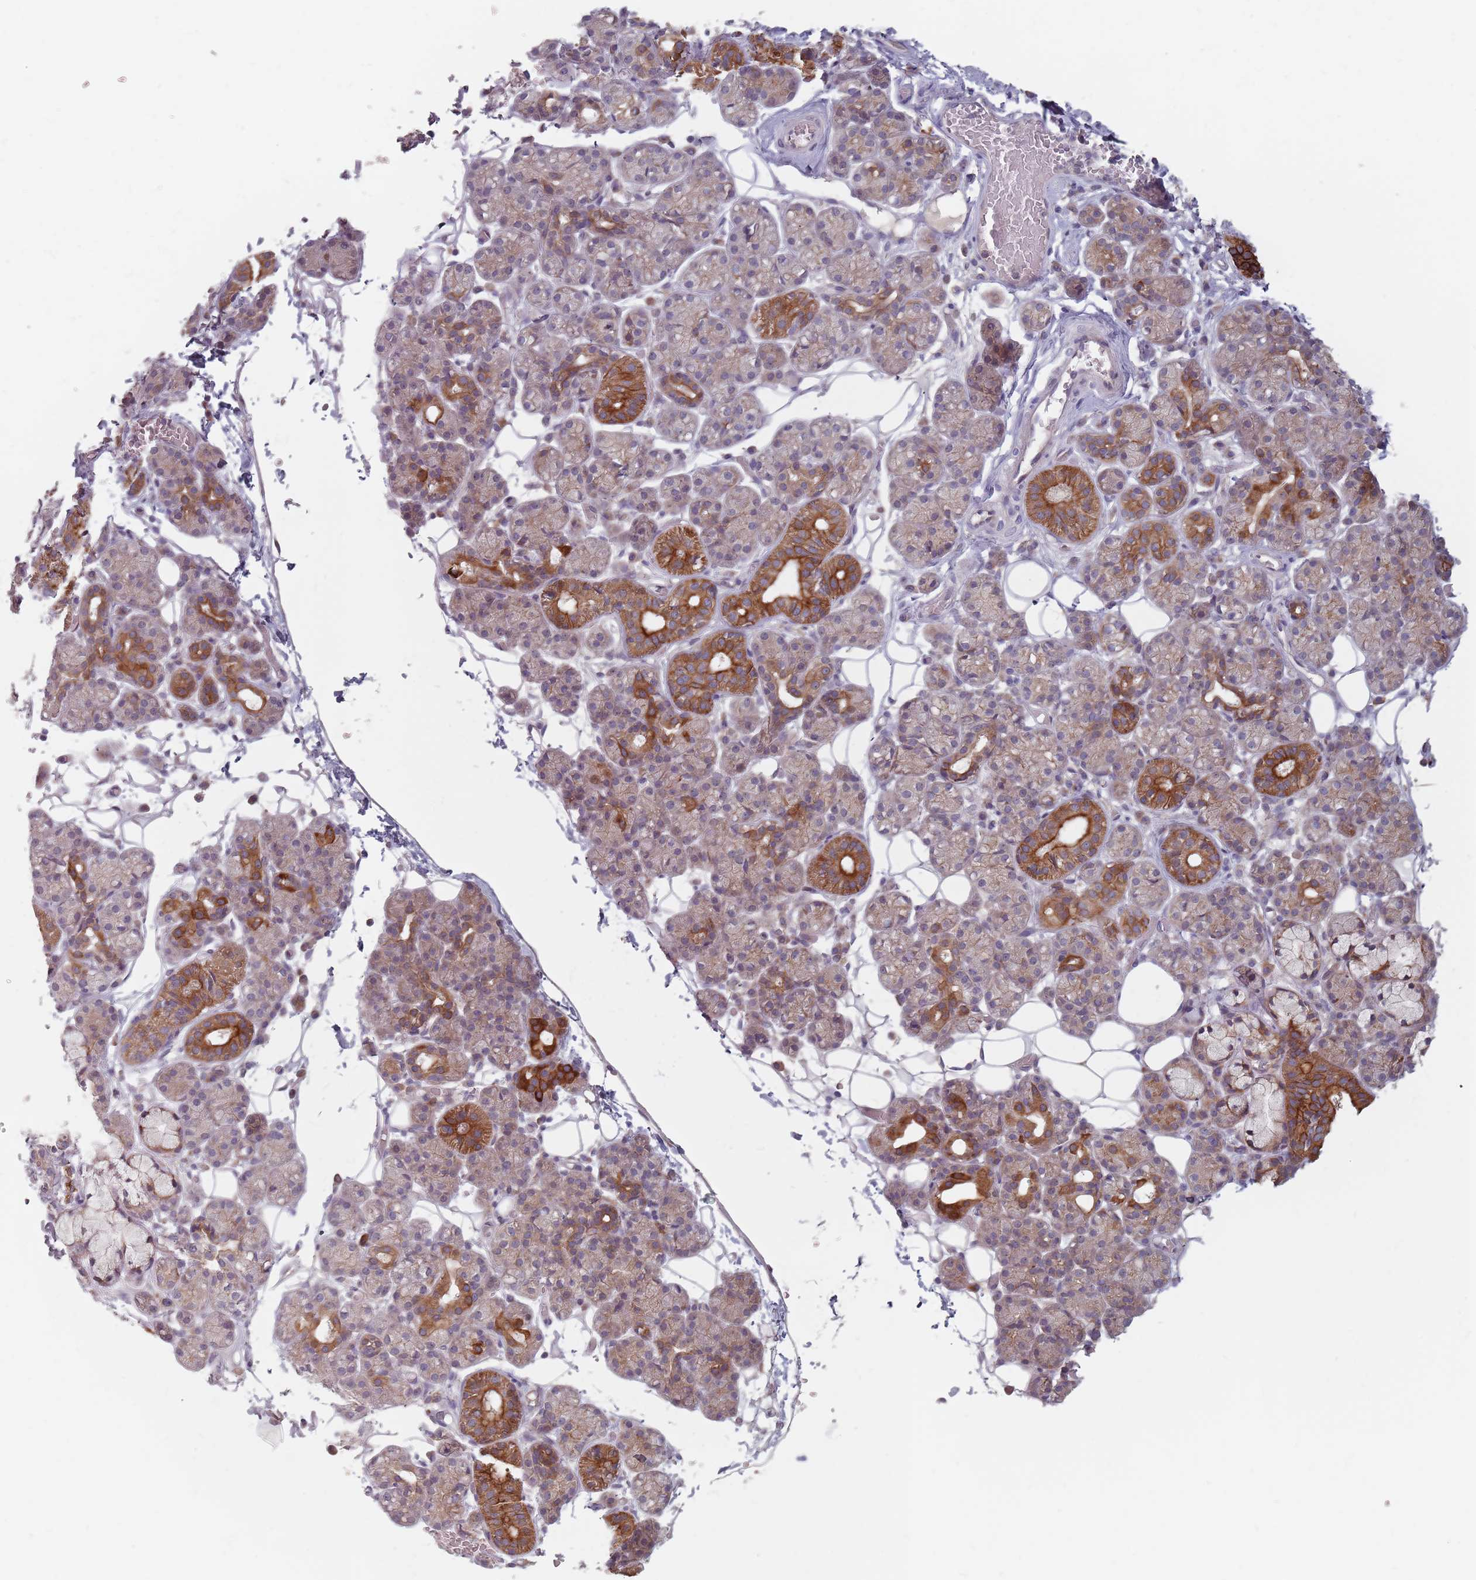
{"staining": {"intensity": "strong", "quantity": "25%-75%", "location": "cytoplasmic/membranous"}, "tissue": "salivary gland", "cell_type": "Glandular cells", "image_type": "normal", "snomed": [{"axis": "morphology", "description": "Normal tissue, NOS"}, {"axis": "topography", "description": "Salivary gland"}], "caption": "Salivary gland stained with DAB immunohistochemistry reveals high levels of strong cytoplasmic/membranous staining in approximately 25%-75% of glandular cells.", "gene": "ADAL", "patient": {"sex": "male", "age": 63}}